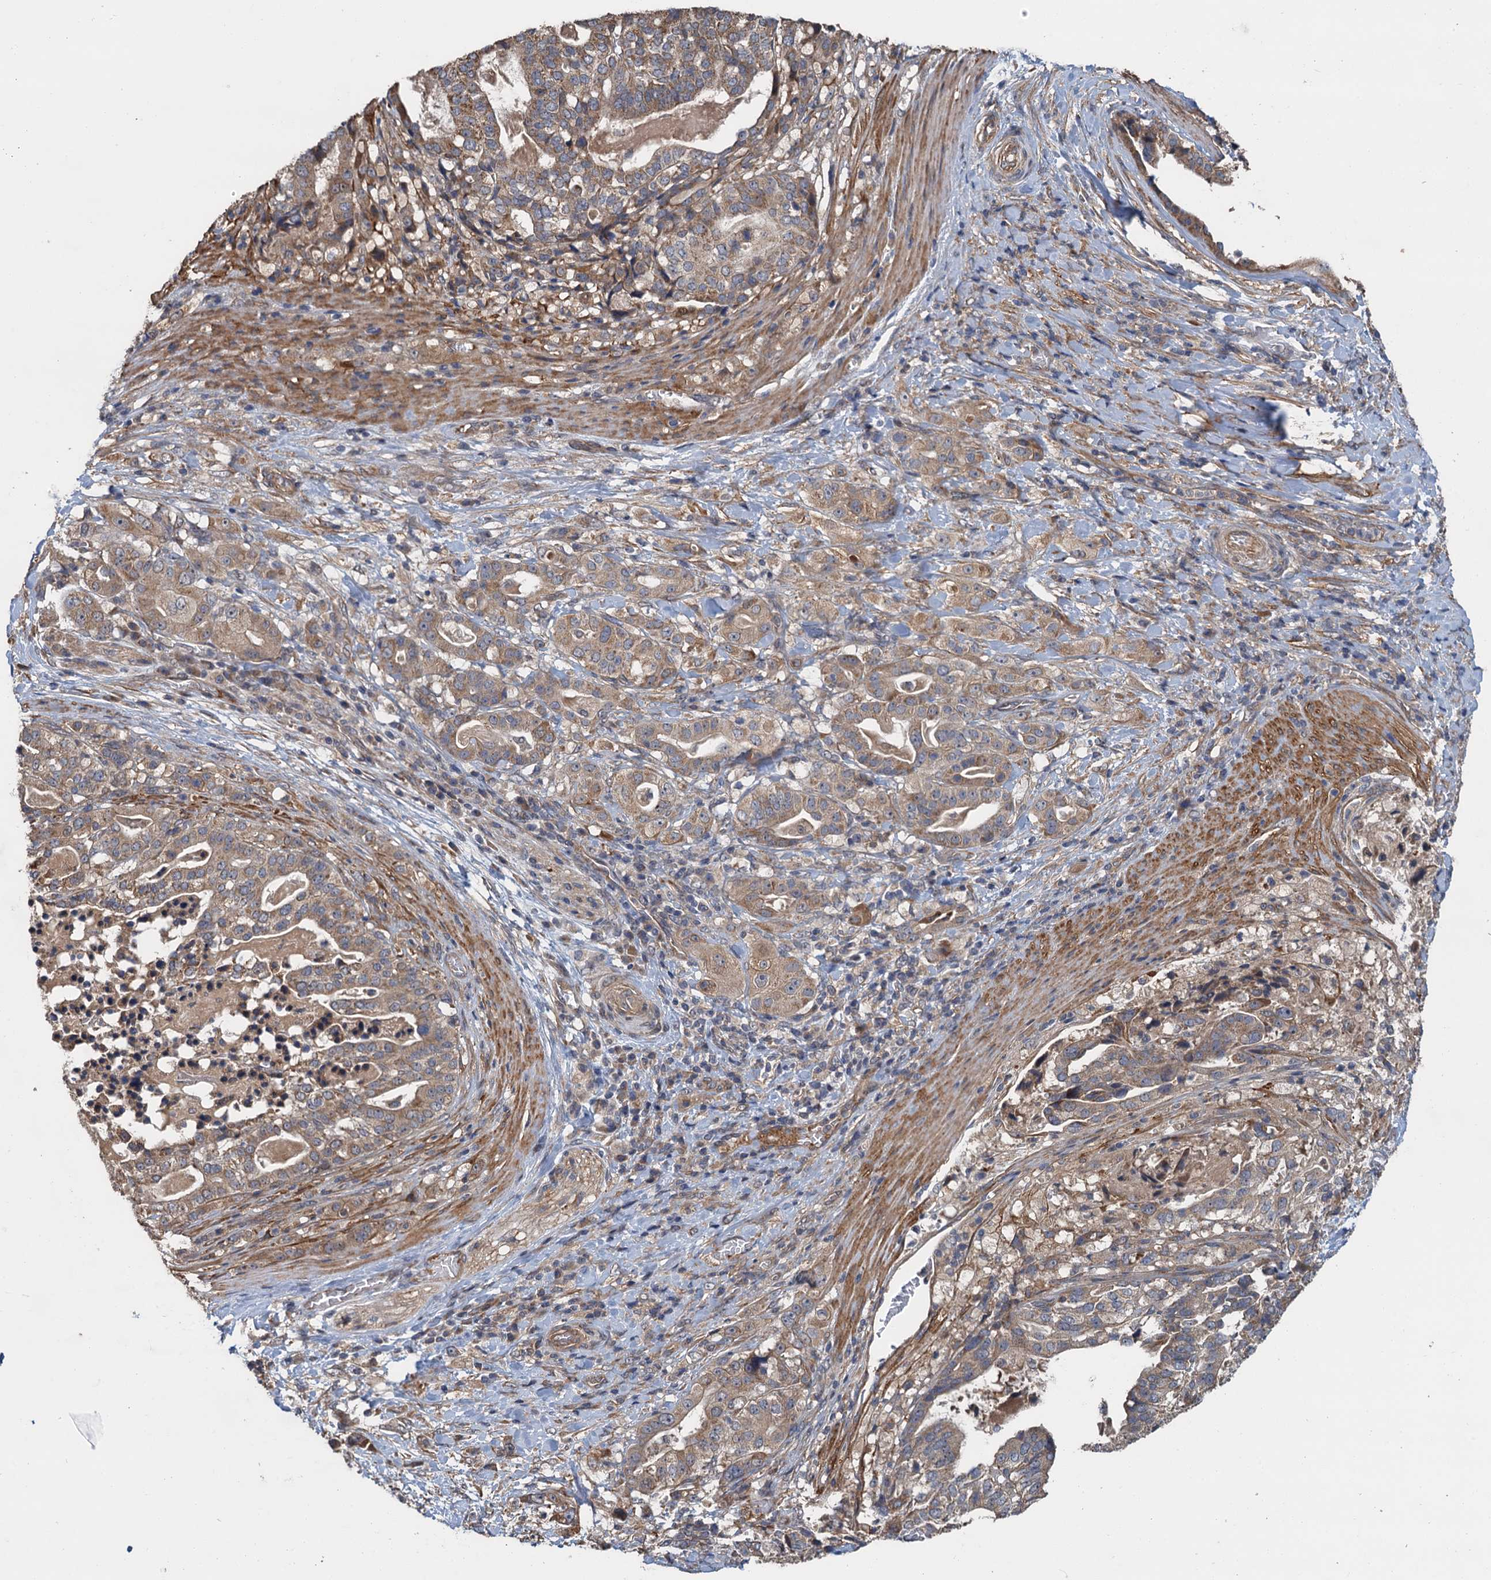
{"staining": {"intensity": "moderate", "quantity": ">75%", "location": "cytoplasmic/membranous"}, "tissue": "stomach cancer", "cell_type": "Tumor cells", "image_type": "cancer", "snomed": [{"axis": "morphology", "description": "Adenocarcinoma, NOS"}, {"axis": "topography", "description": "Stomach"}], "caption": "Brown immunohistochemical staining in human stomach adenocarcinoma reveals moderate cytoplasmic/membranous positivity in about >75% of tumor cells.", "gene": "MEAK7", "patient": {"sex": "male", "age": 48}}